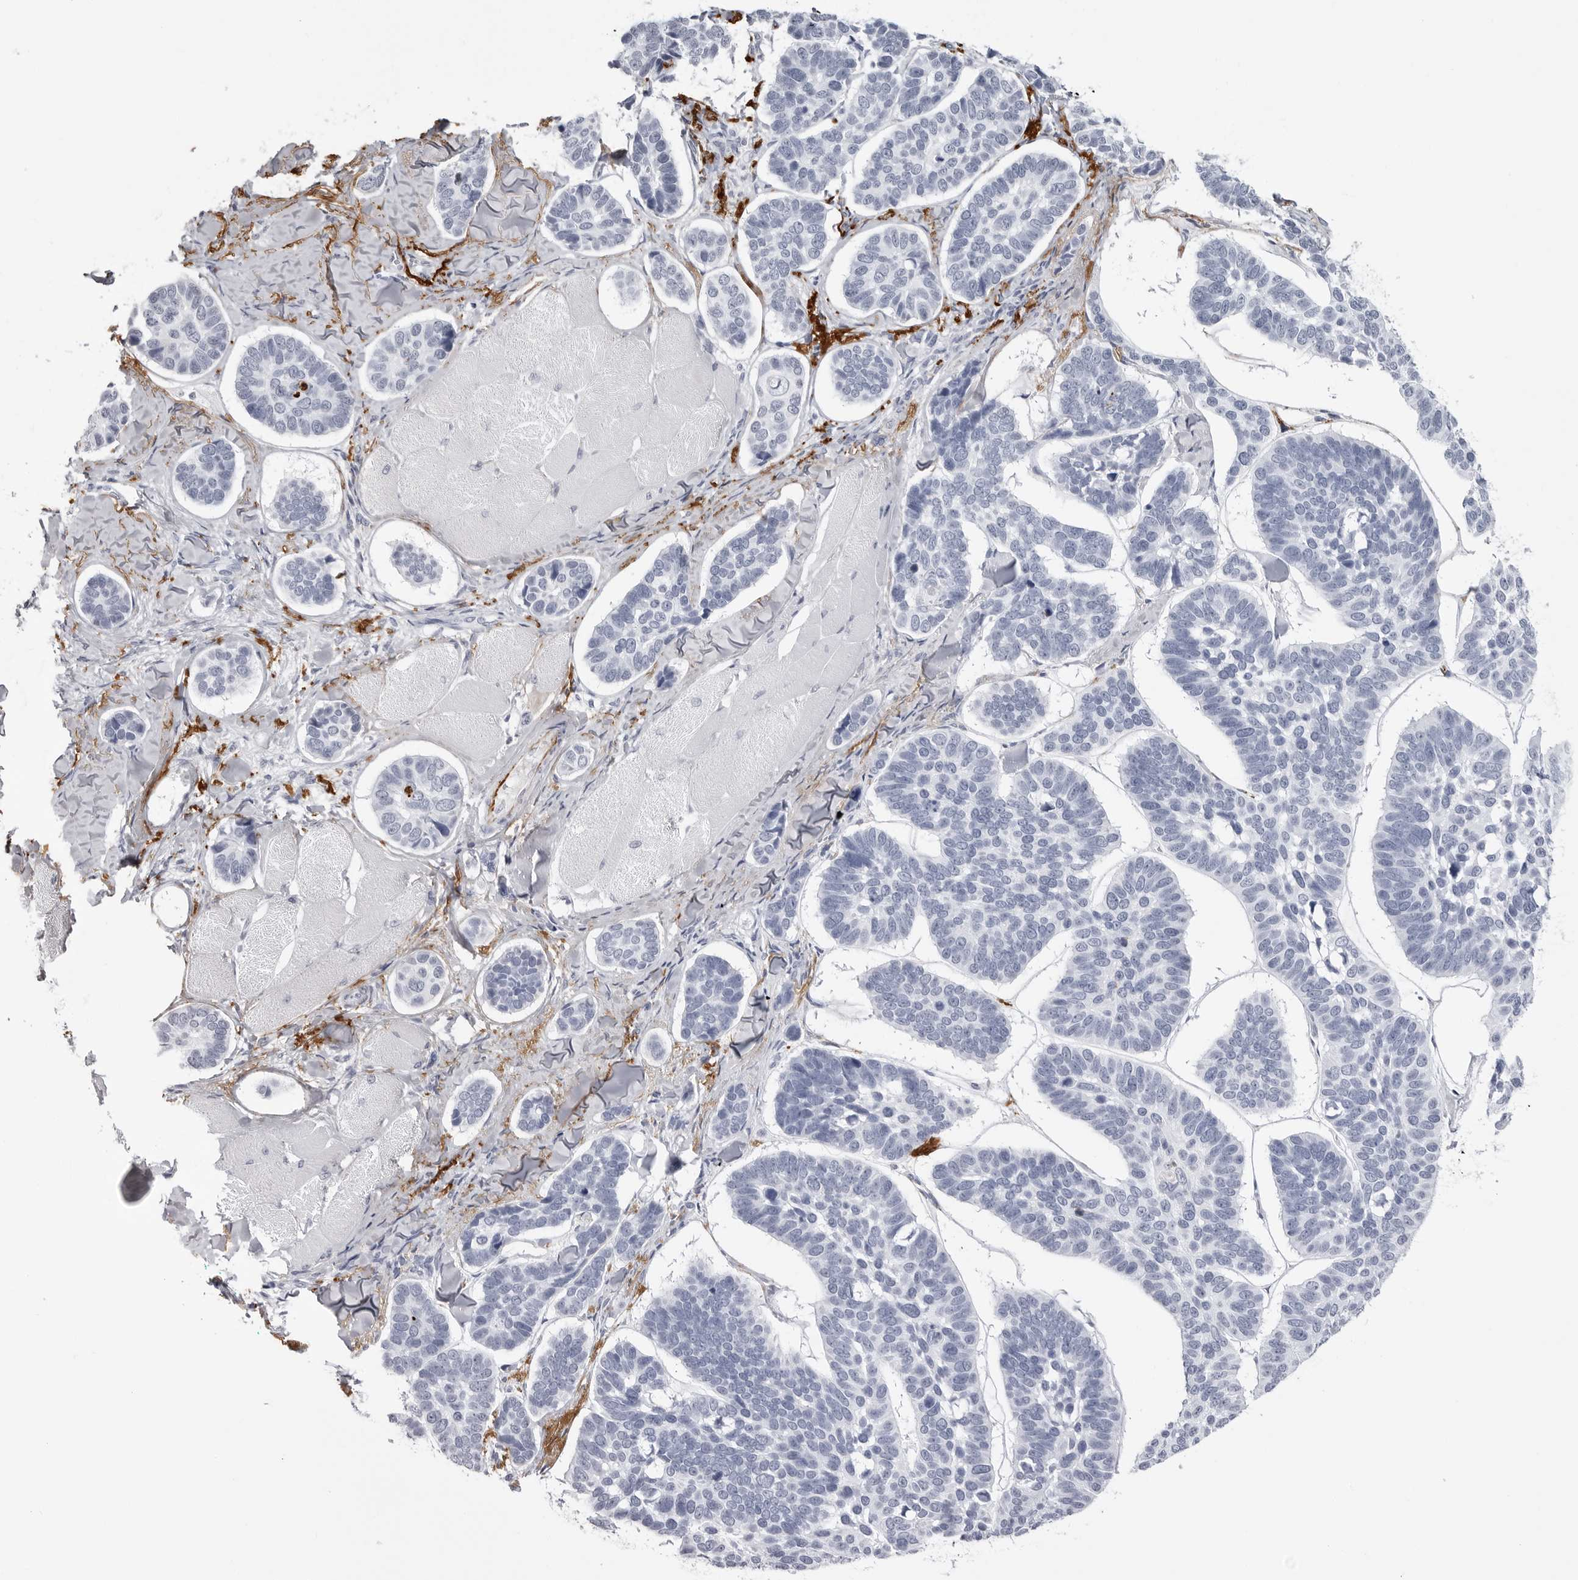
{"staining": {"intensity": "negative", "quantity": "none", "location": "none"}, "tissue": "skin cancer", "cell_type": "Tumor cells", "image_type": "cancer", "snomed": [{"axis": "morphology", "description": "Basal cell carcinoma"}, {"axis": "topography", "description": "Skin"}], "caption": "DAB (3,3'-diaminobenzidine) immunohistochemical staining of human skin basal cell carcinoma exhibits no significant expression in tumor cells.", "gene": "COL26A1", "patient": {"sex": "male", "age": 62}}